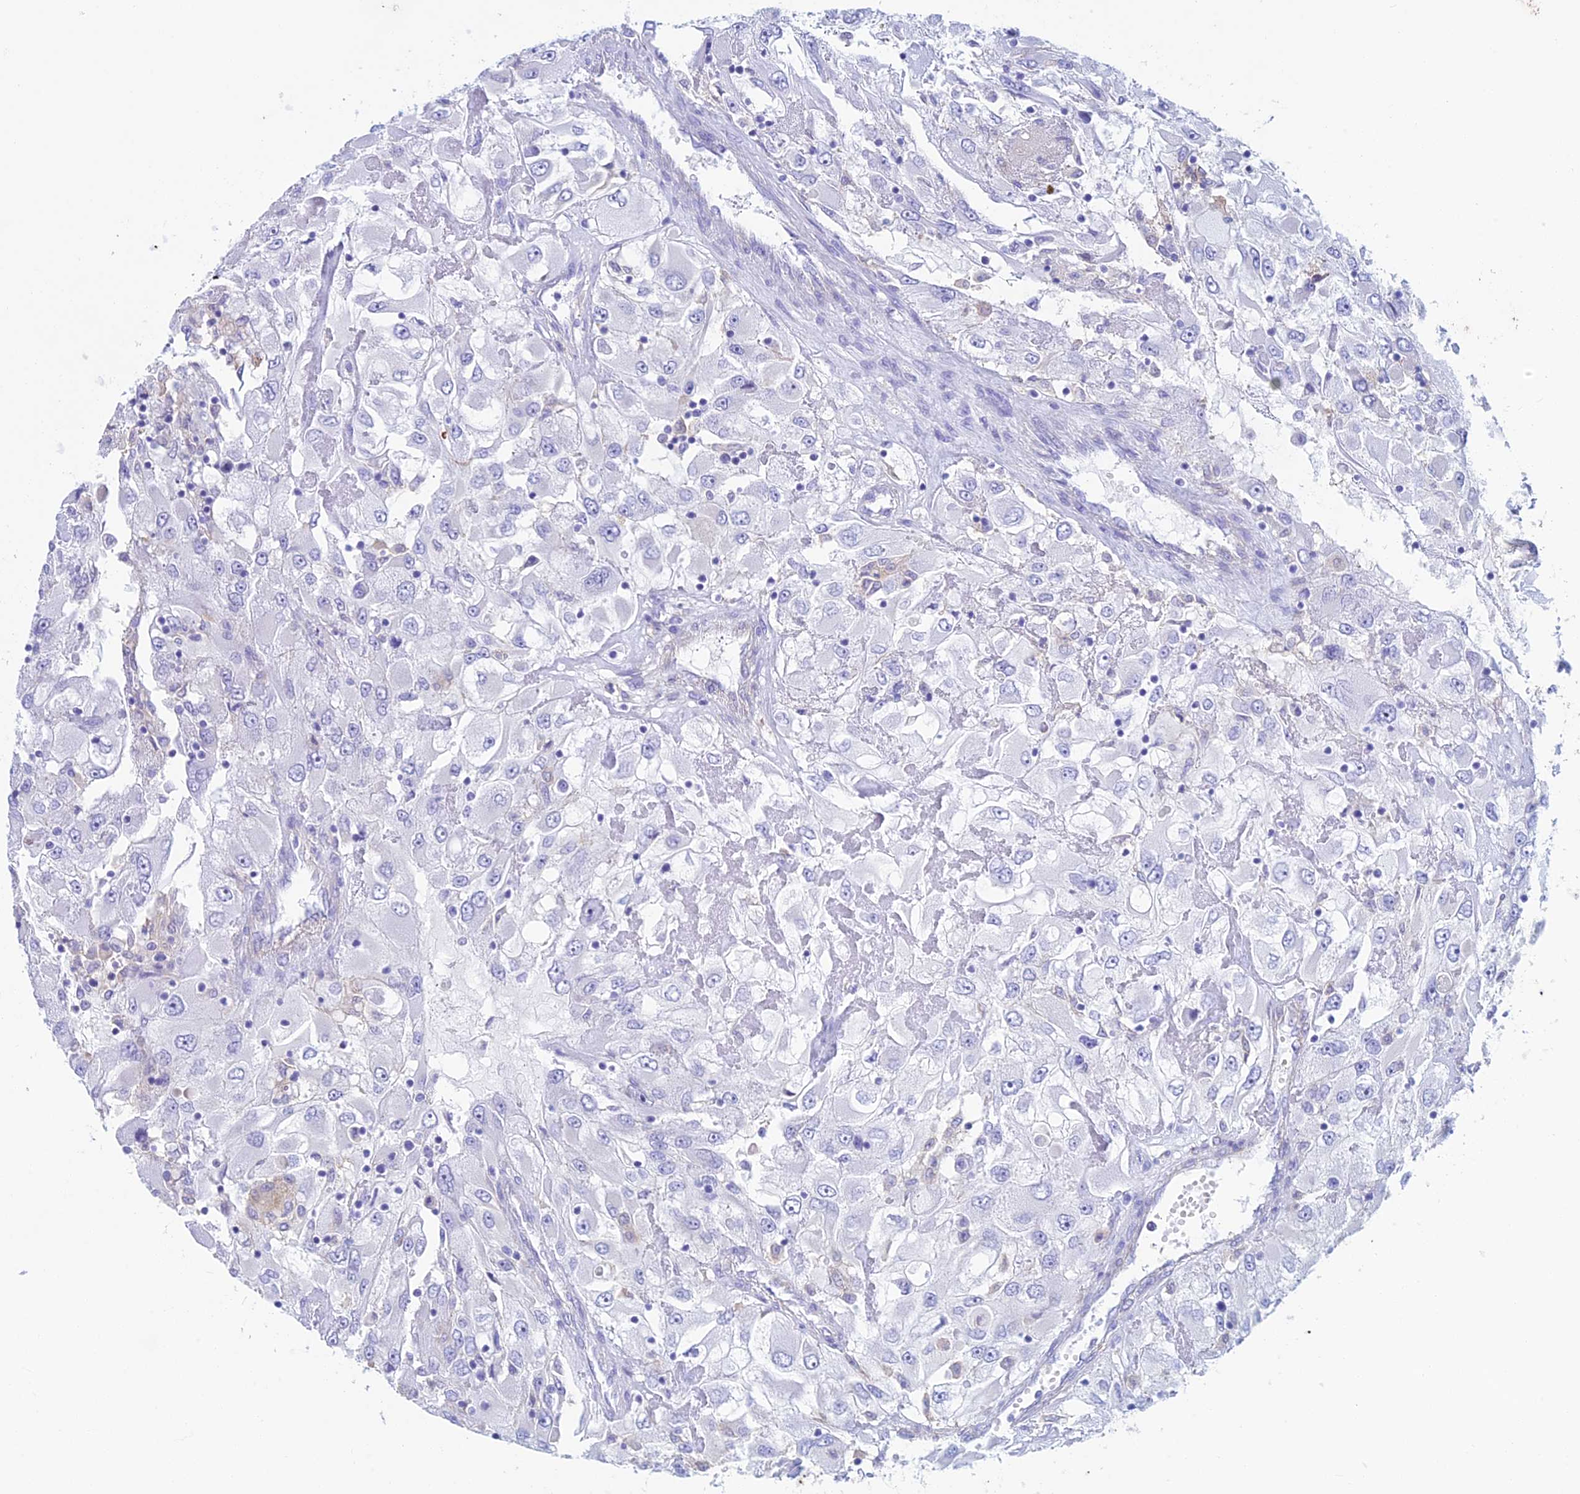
{"staining": {"intensity": "negative", "quantity": "none", "location": "none"}, "tissue": "renal cancer", "cell_type": "Tumor cells", "image_type": "cancer", "snomed": [{"axis": "morphology", "description": "Adenocarcinoma, NOS"}, {"axis": "topography", "description": "Kidney"}], "caption": "Immunohistochemical staining of human renal cancer (adenocarcinoma) exhibits no significant expression in tumor cells.", "gene": "KCNK17", "patient": {"sex": "female", "age": 52}}